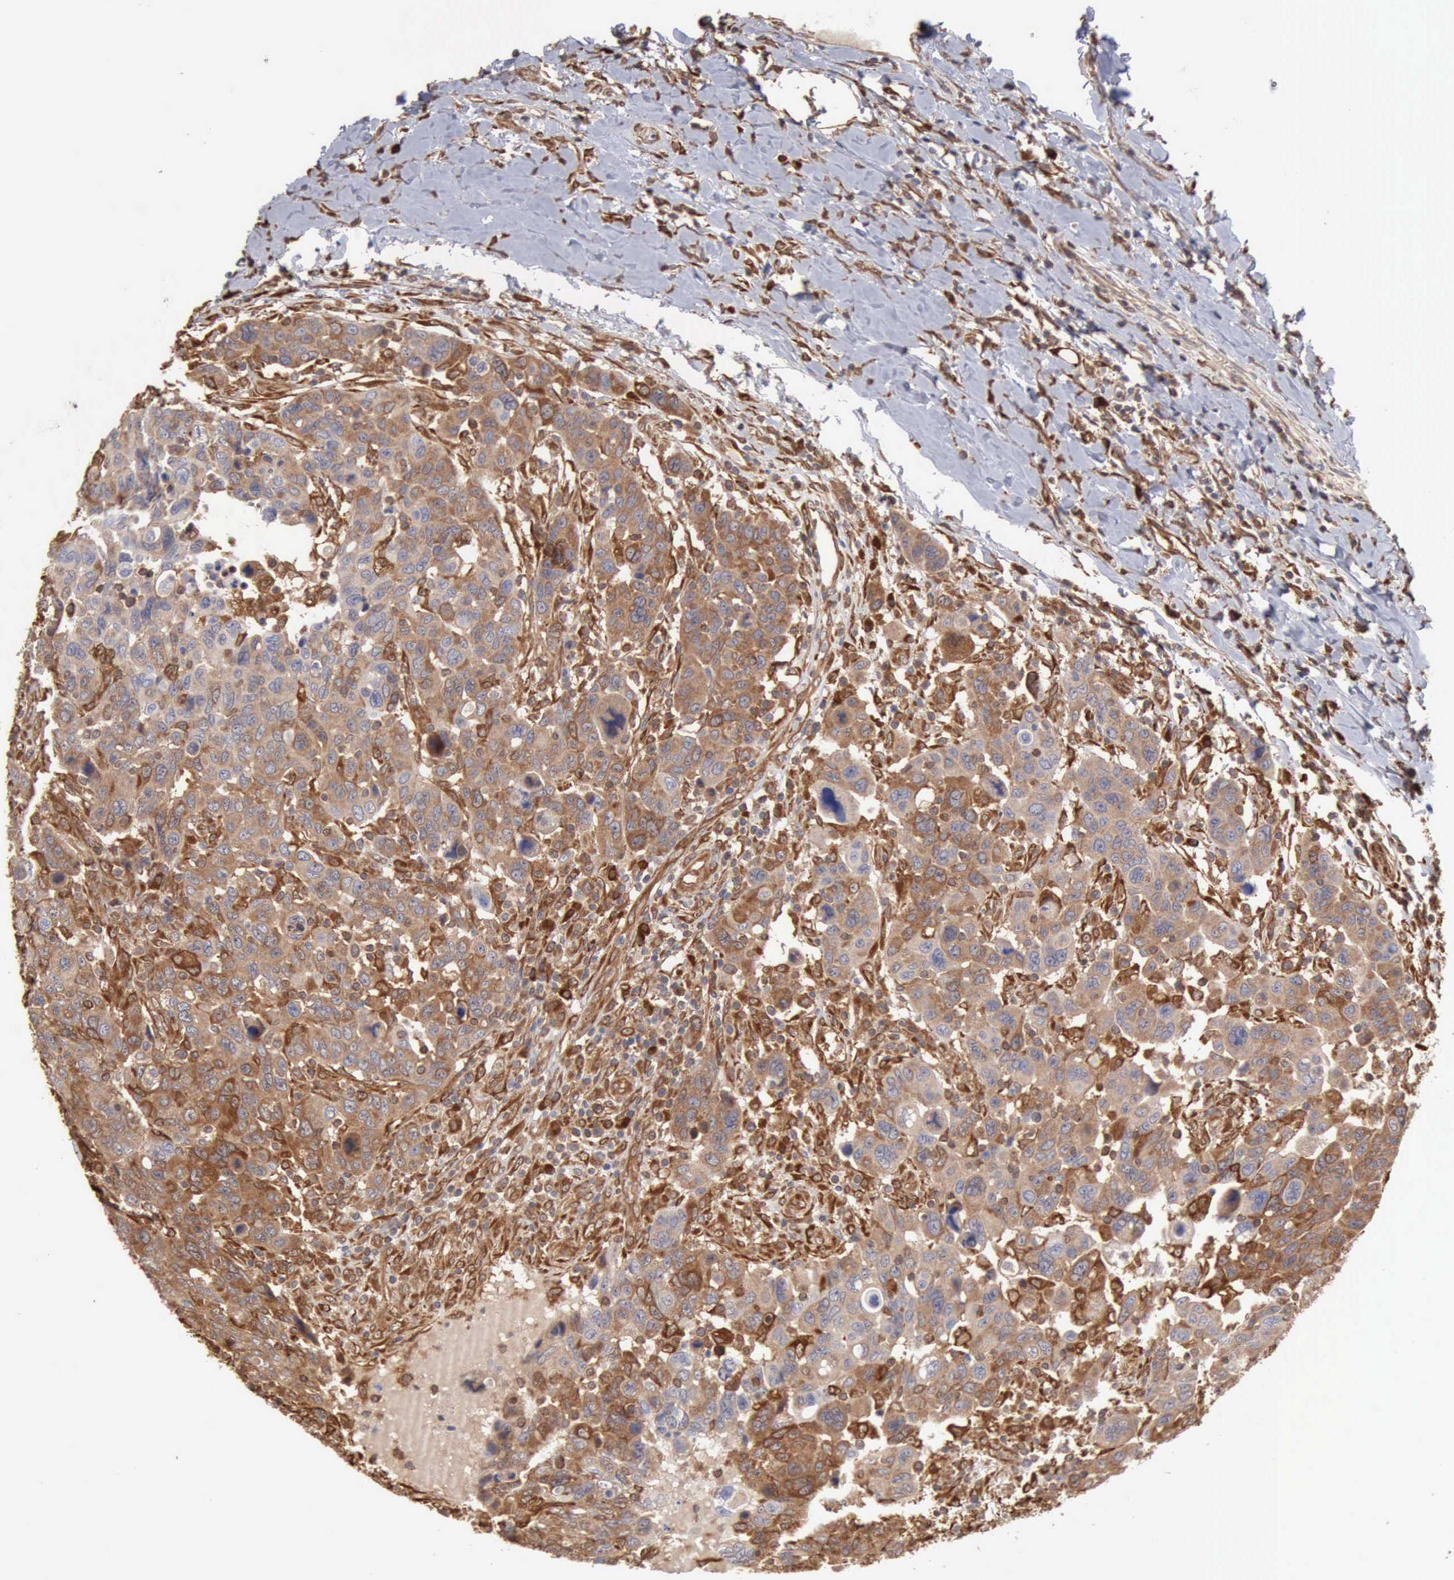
{"staining": {"intensity": "strong", "quantity": ">75%", "location": "cytoplasmic/membranous"}, "tissue": "breast cancer", "cell_type": "Tumor cells", "image_type": "cancer", "snomed": [{"axis": "morphology", "description": "Duct carcinoma"}, {"axis": "topography", "description": "Breast"}], "caption": "DAB immunohistochemical staining of breast cancer demonstrates strong cytoplasmic/membranous protein positivity in approximately >75% of tumor cells. (DAB (3,3'-diaminobenzidine) IHC with brightfield microscopy, high magnification).", "gene": "APOL2", "patient": {"sex": "female", "age": 37}}